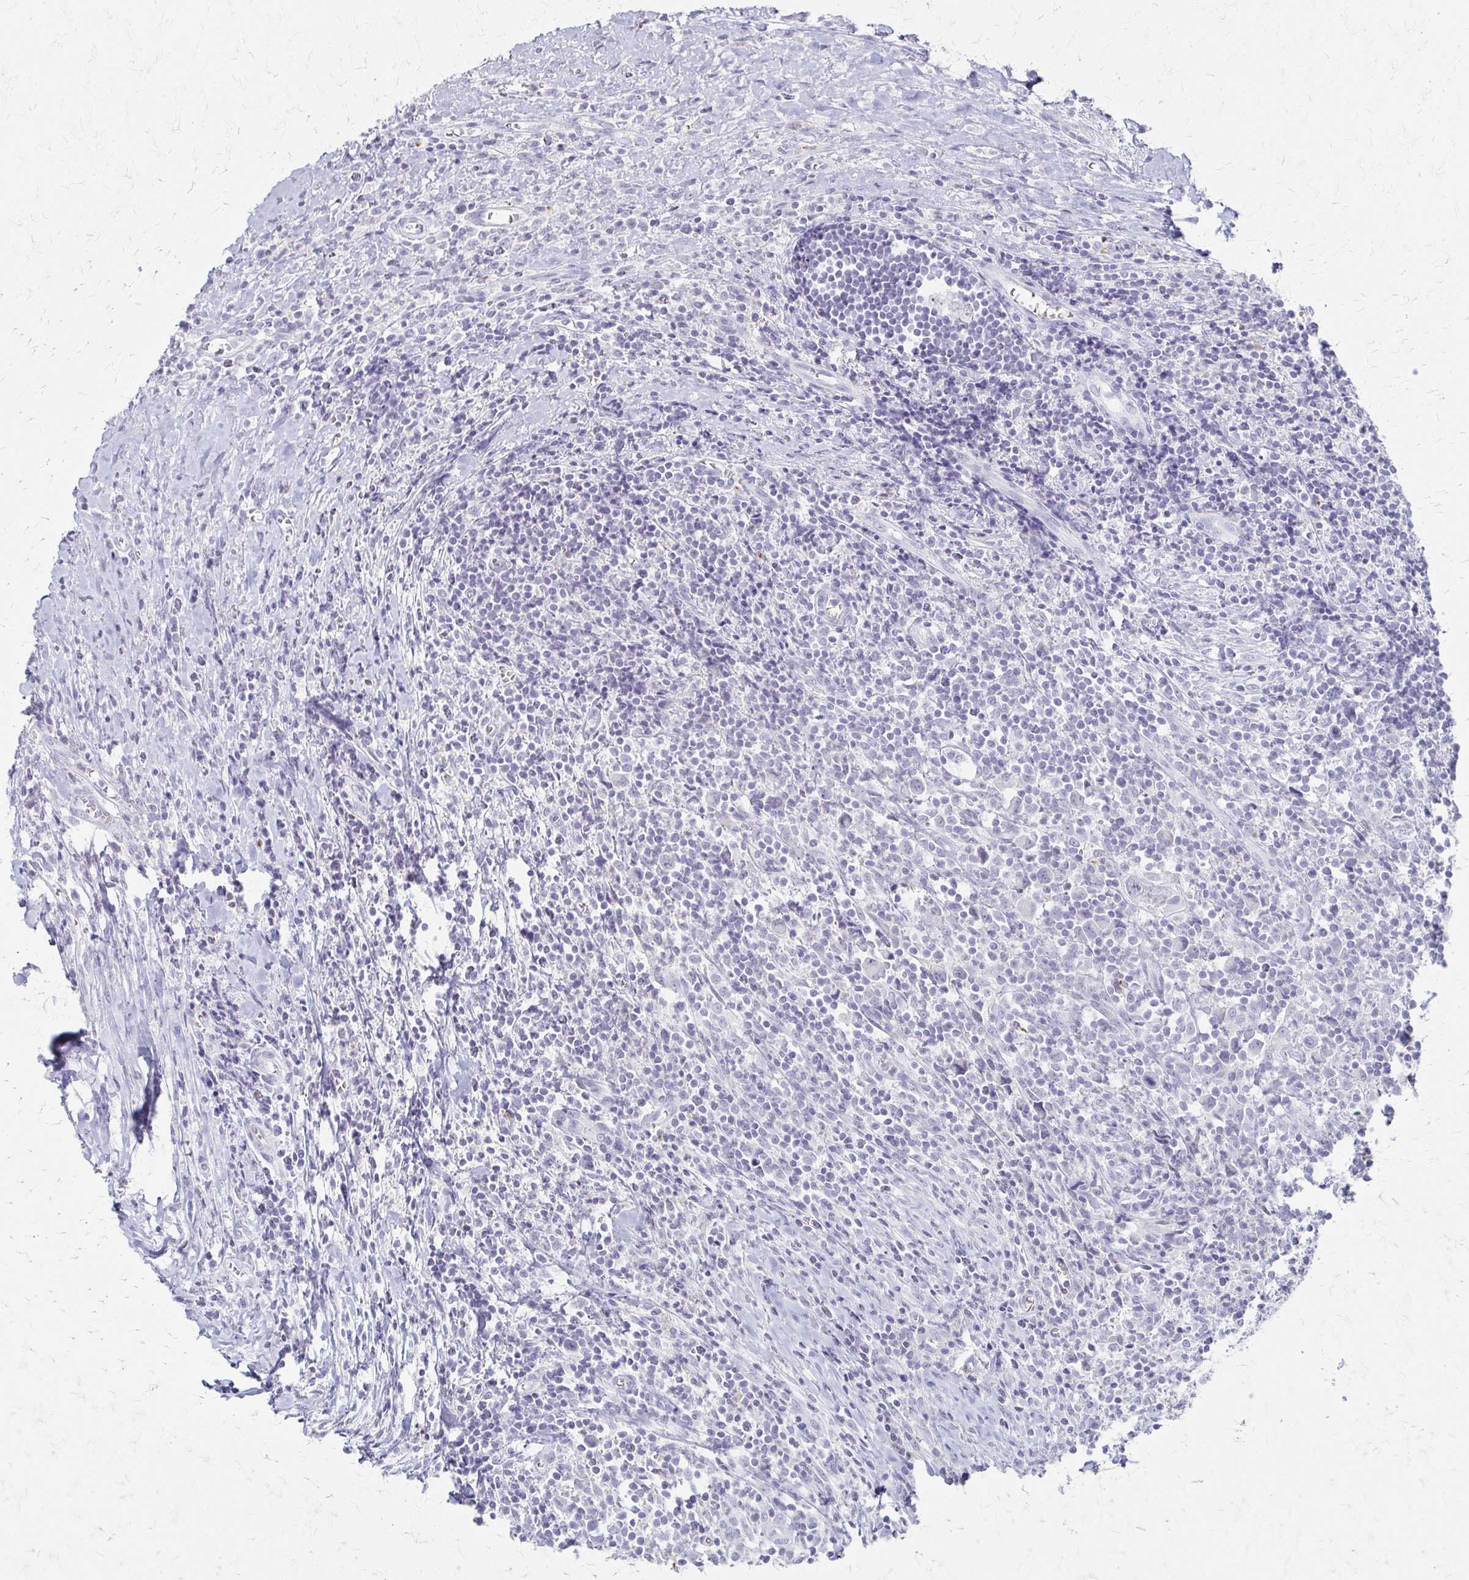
{"staining": {"intensity": "negative", "quantity": "none", "location": "none"}, "tissue": "lymphoma", "cell_type": "Tumor cells", "image_type": "cancer", "snomed": [{"axis": "morphology", "description": "Hodgkin's disease, NOS"}, {"axis": "topography", "description": "Thymus, NOS"}], "caption": "The histopathology image exhibits no staining of tumor cells in lymphoma. (IHC, brightfield microscopy, high magnification).", "gene": "ACP5", "patient": {"sex": "female", "age": 17}}